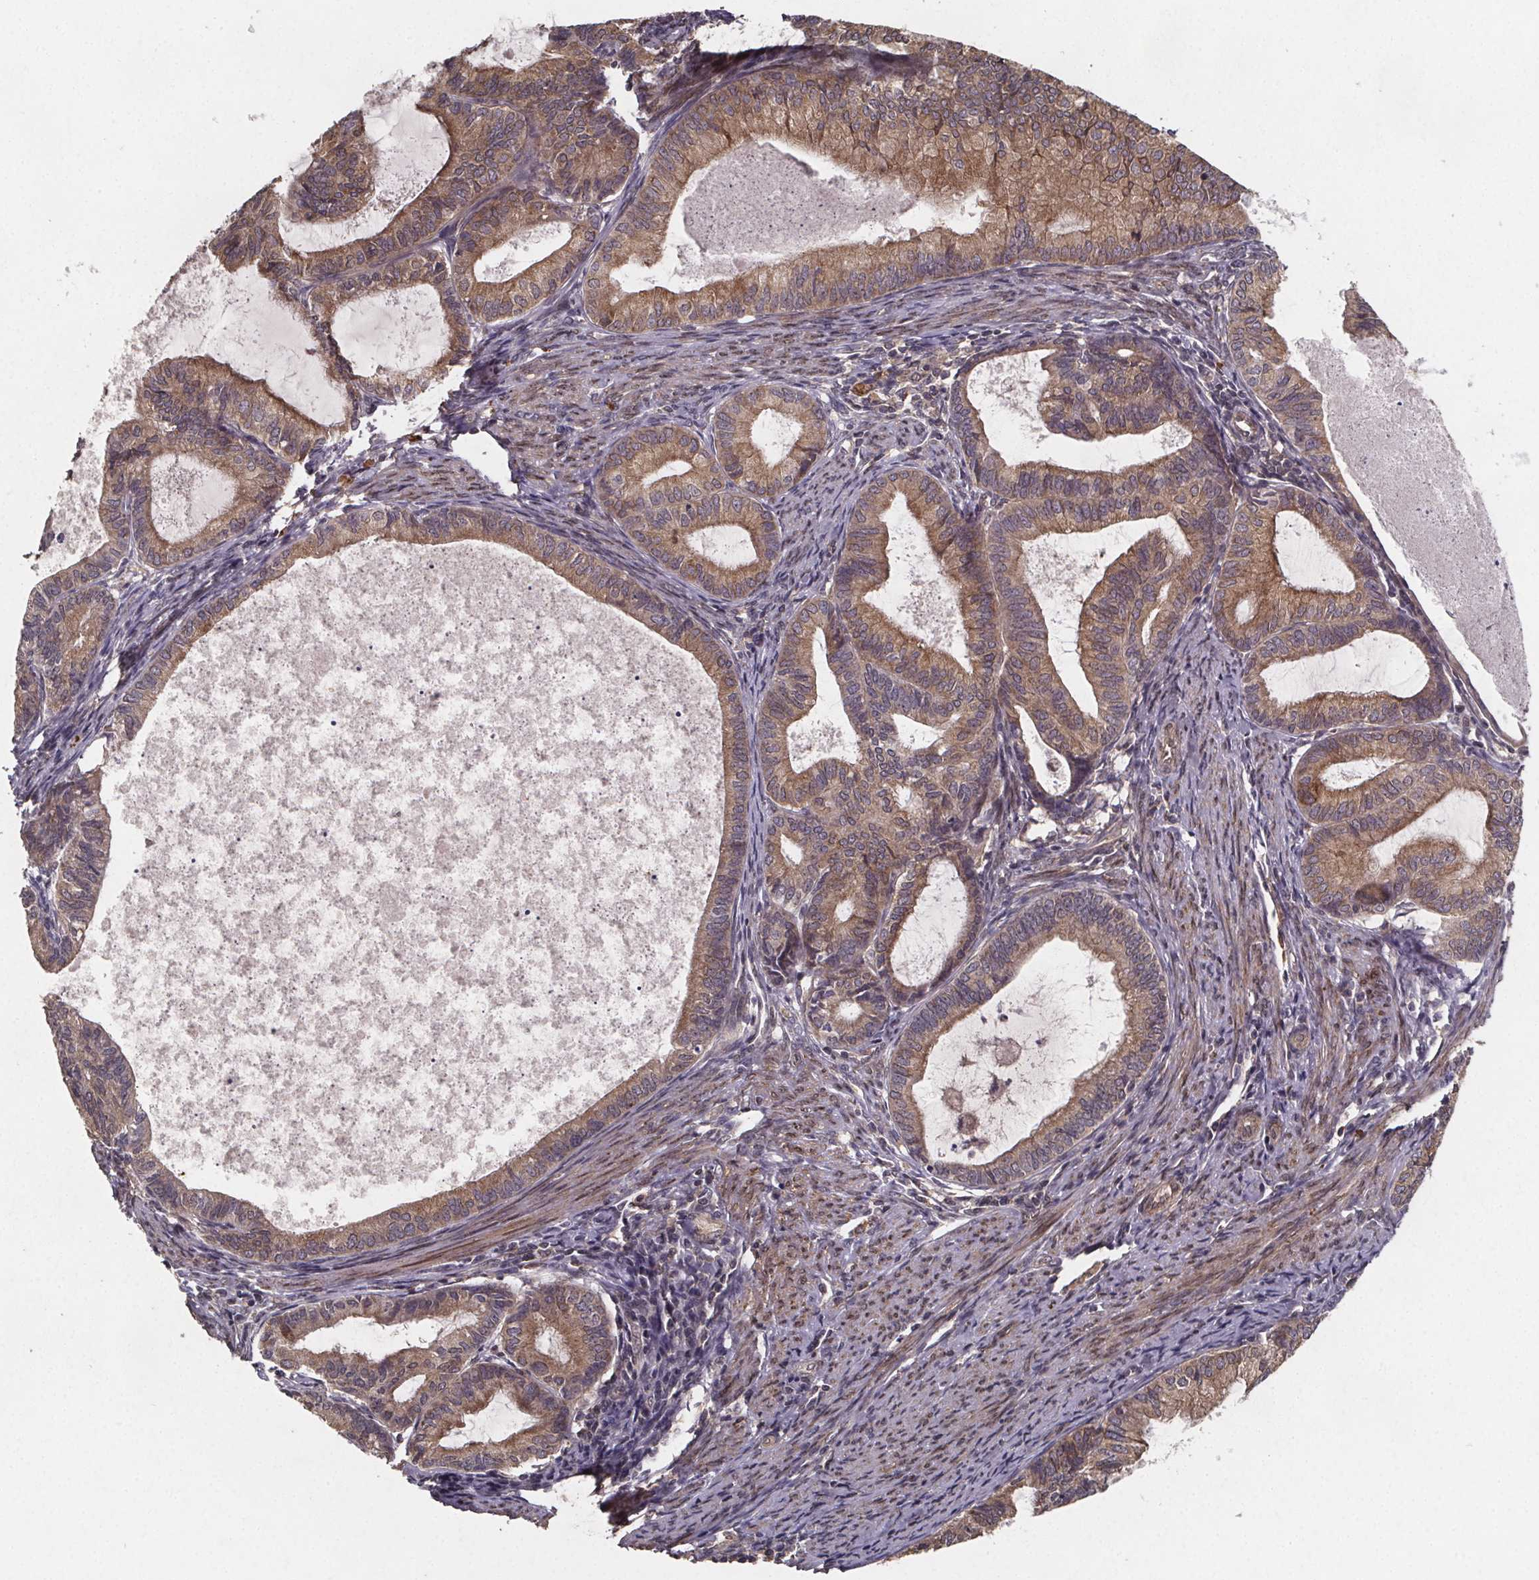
{"staining": {"intensity": "moderate", "quantity": ">75%", "location": "cytoplasmic/membranous"}, "tissue": "endometrial cancer", "cell_type": "Tumor cells", "image_type": "cancer", "snomed": [{"axis": "morphology", "description": "Adenocarcinoma, NOS"}, {"axis": "topography", "description": "Endometrium"}], "caption": "Endometrial cancer stained with a protein marker shows moderate staining in tumor cells.", "gene": "PIERCE2", "patient": {"sex": "female", "age": 86}}